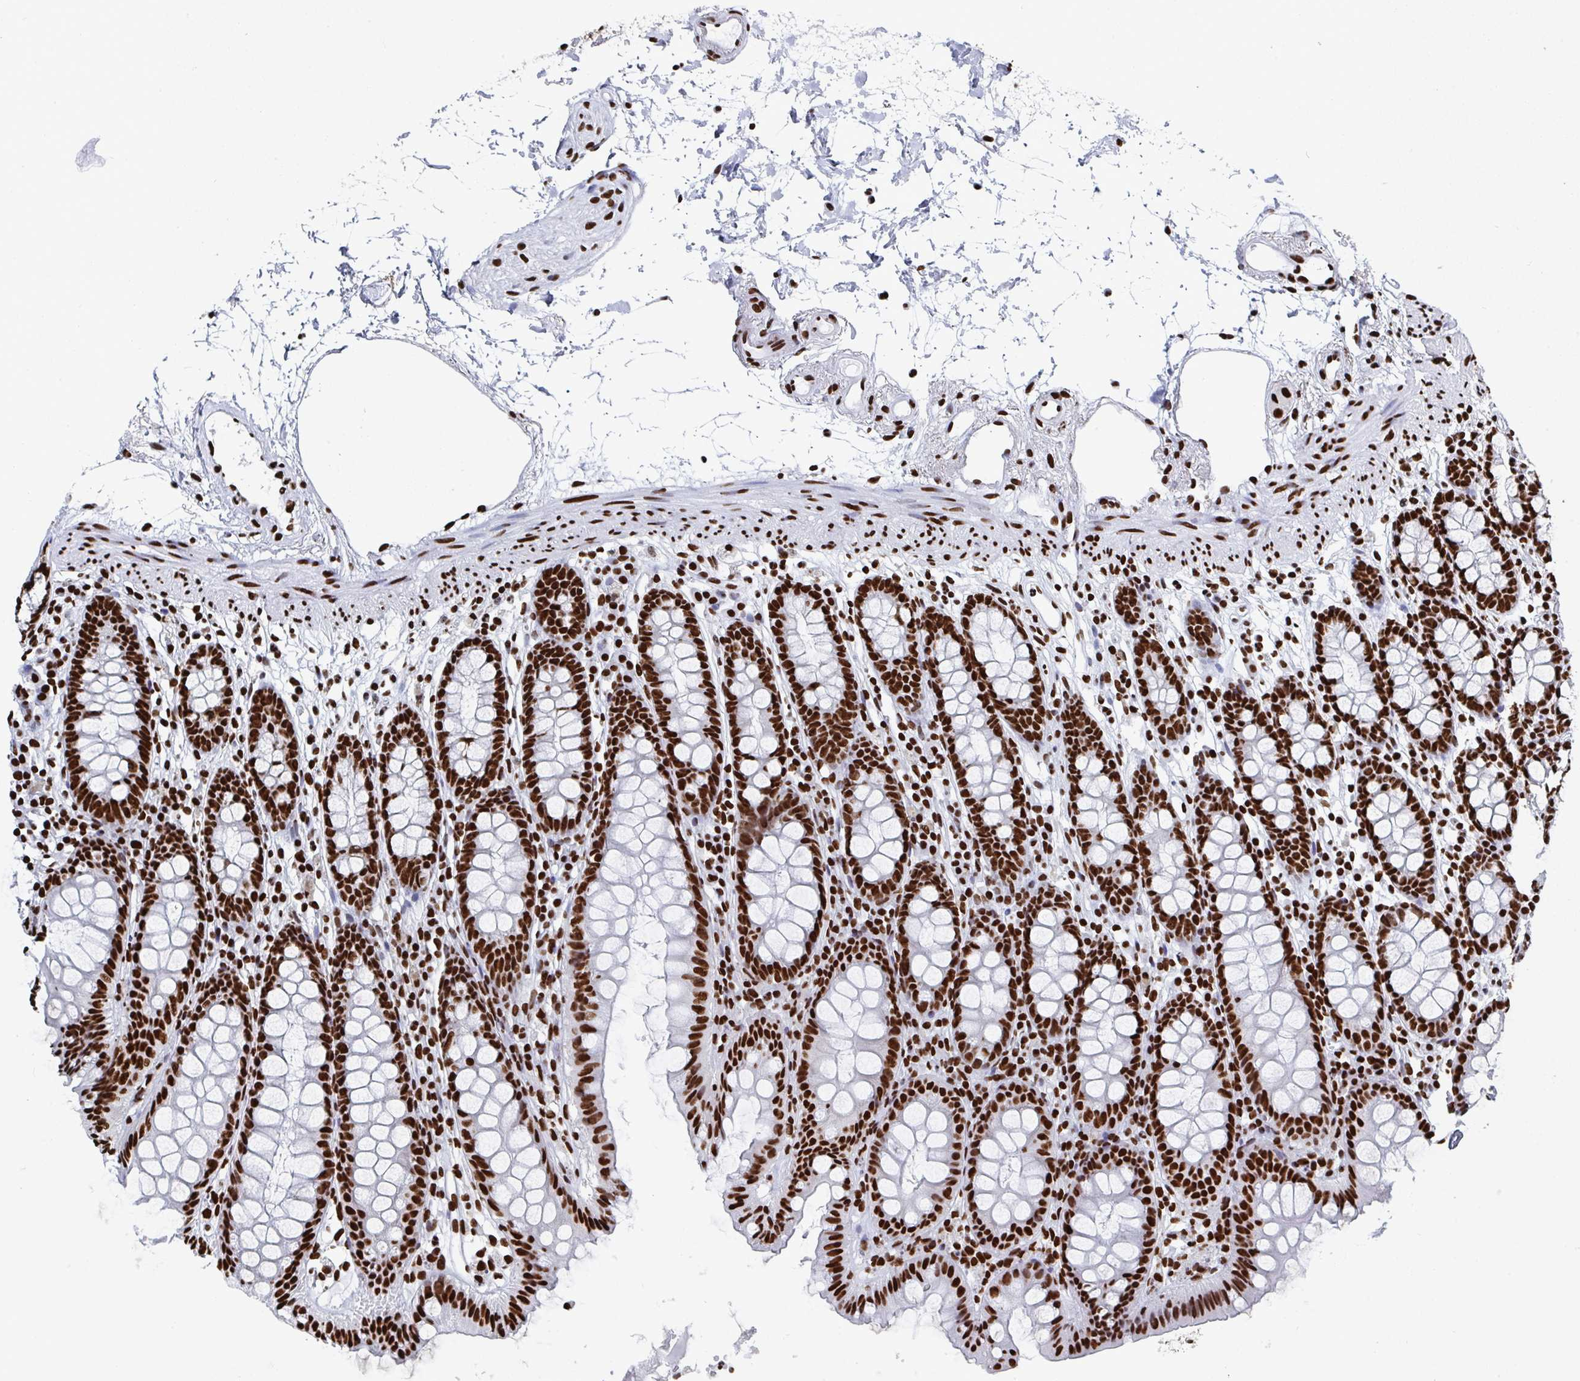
{"staining": {"intensity": "strong", "quantity": ">75%", "location": "nuclear"}, "tissue": "colon", "cell_type": "Endothelial cells", "image_type": "normal", "snomed": [{"axis": "morphology", "description": "Normal tissue, NOS"}, {"axis": "topography", "description": "Colon"}], "caption": "Protein expression analysis of benign human colon reveals strong nuclear expression in approximately >75% of endothelial cells.", "gene": "GAR1", "patient": {"sex": "female", "age": 84}}